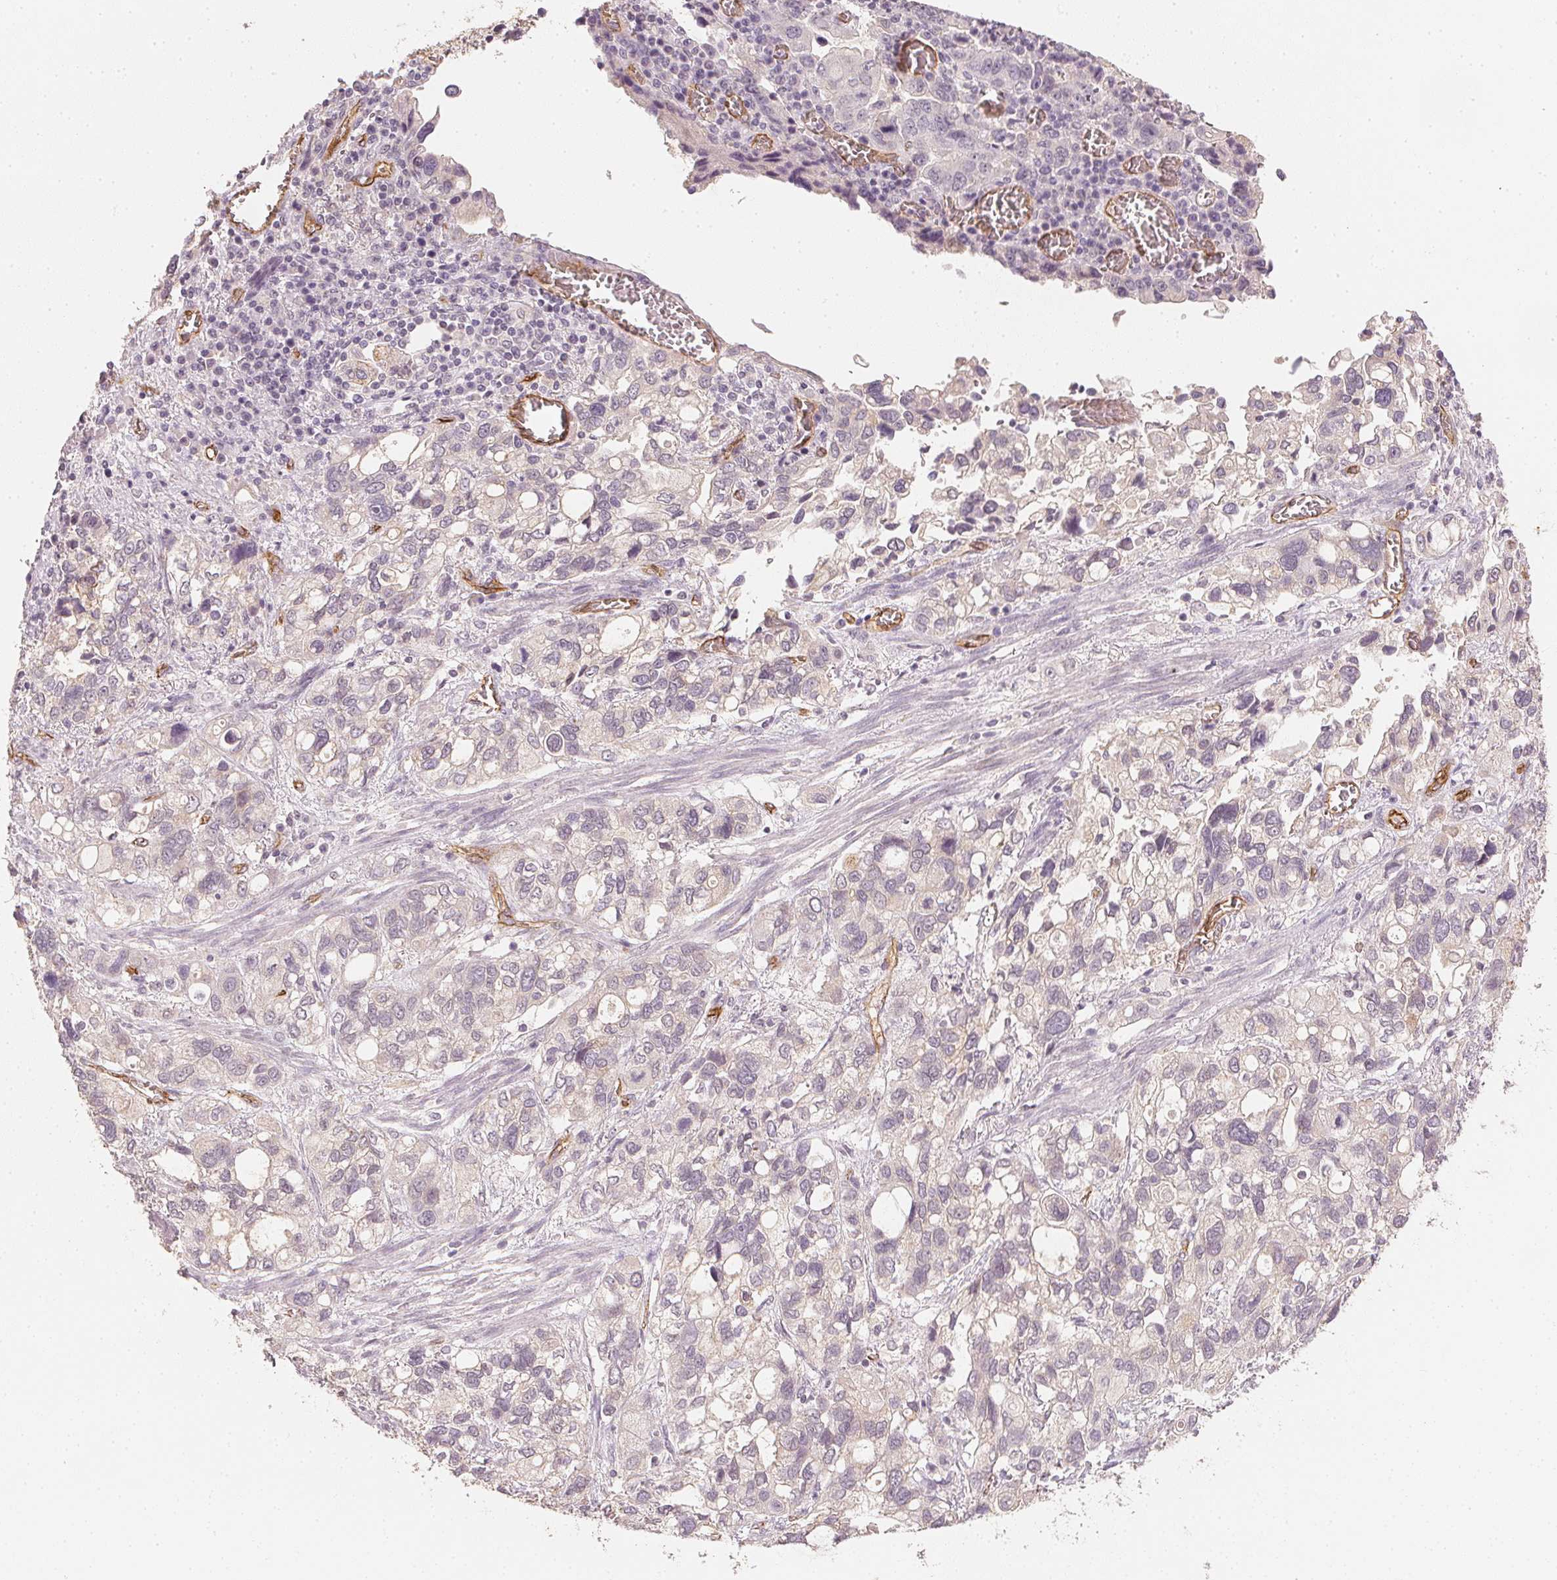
{"staining": {"intensity": "negative", "quantity": "none", "location": "none"}, "tissue": "stomach cancer", "cell_type": "Tumor cells", "image_type": "cancer", "snomed": [{"axis": "morphology", "description": "Adenocarcinoma, NOS"}, {"axis": "topography", "description": "Stomach, upper"}], "caption": "This is a micrograph of immunohistochemistry (IHC) staining of stomach cancer (adenocarcinoma), which shows no expression in tumor cells.", "gene": "CIB1", "patient": {"sex": "female", "age": 81}}